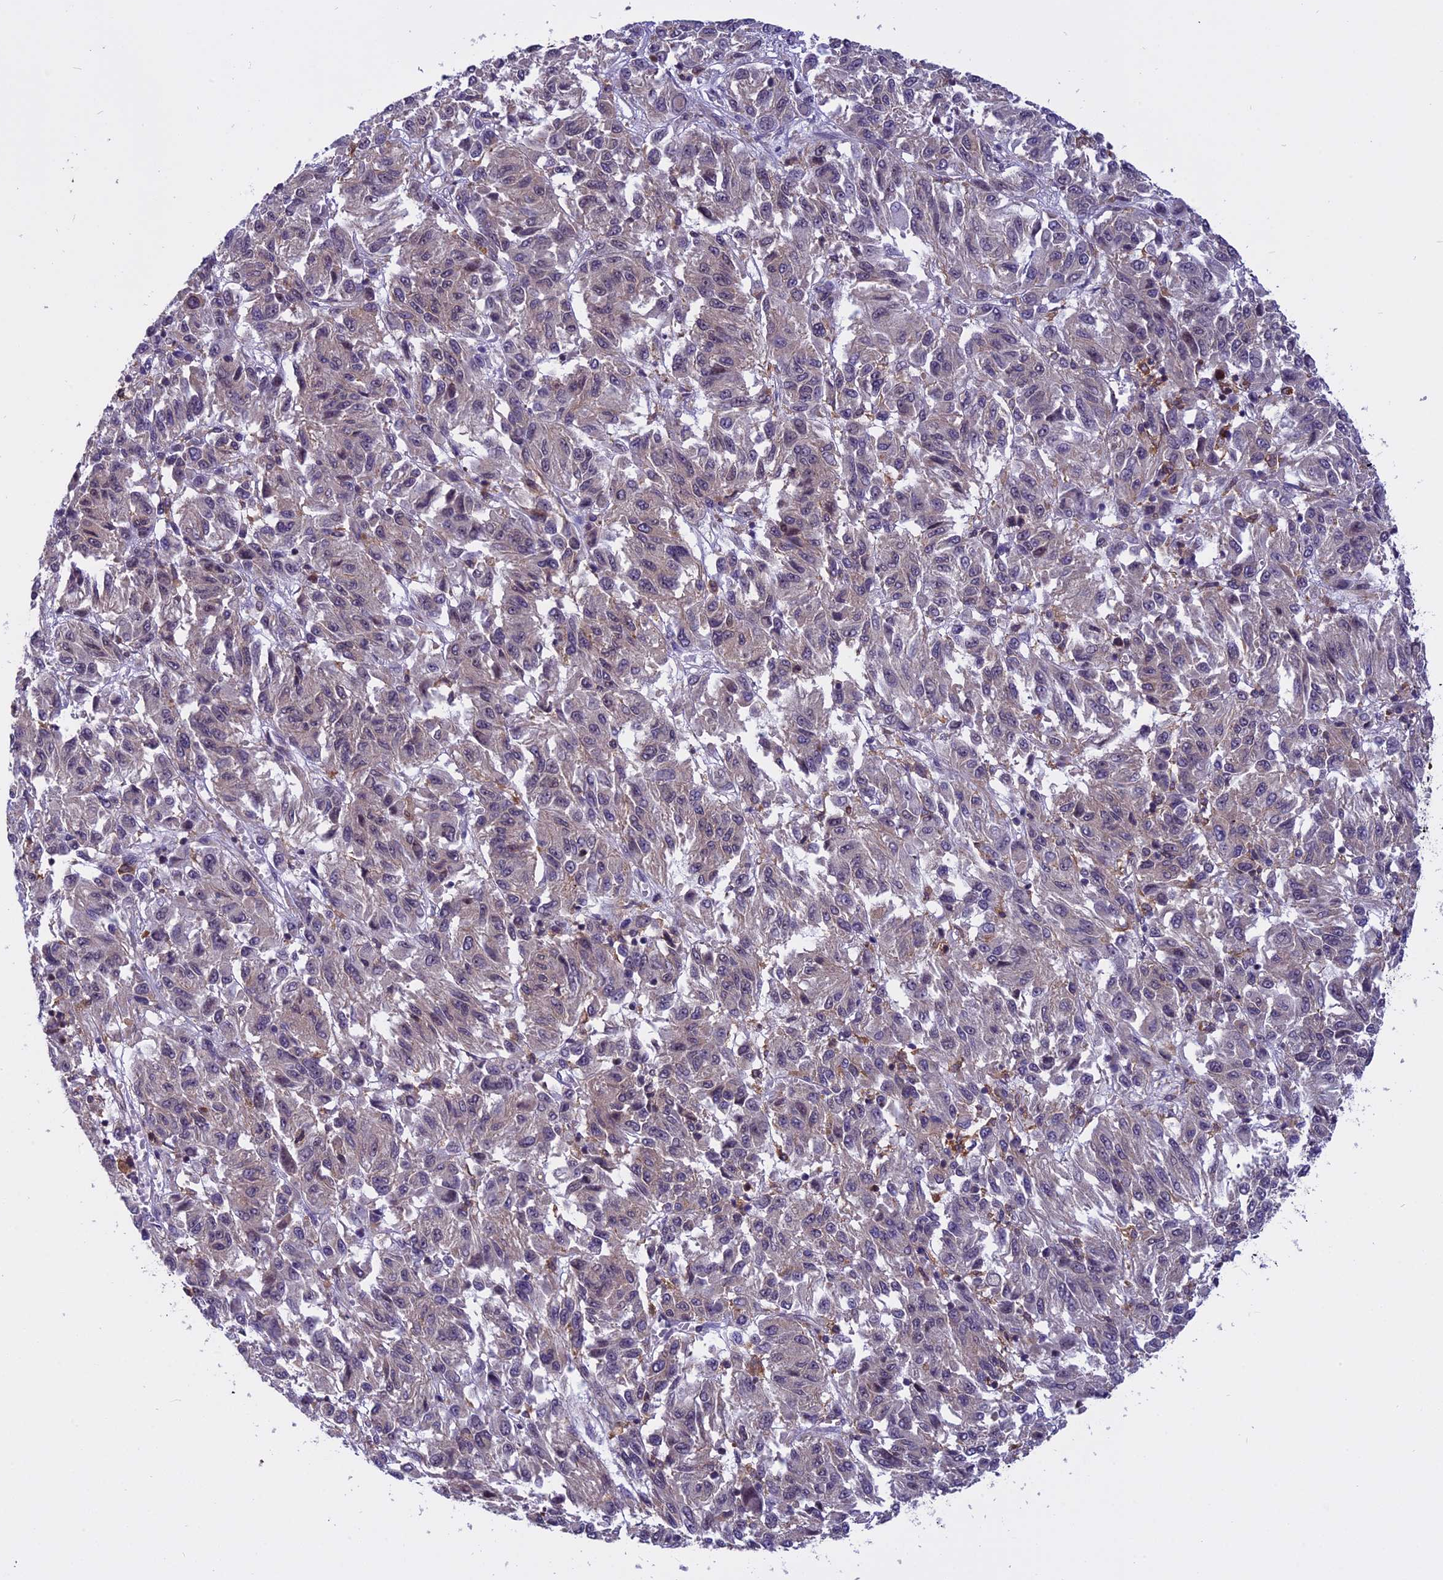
{"staining": {"intensity": "negative", "quantity": "none", "location": "none"}, "tissue": "melanoma", "cell_type": "Tumor cells", "image_type": "cancer", "snomed": [{"axis": "morphology", "description": "Malignant melanoma, Metastatic site"}, {"axis": "topography", "description": "Lung"}], "caption": "This is an IHC histopathology image of melanoma. There is no staining in tumor cells.", "gene": "EHBP1L1", "patient": {"sex": "male", "age": 64}}